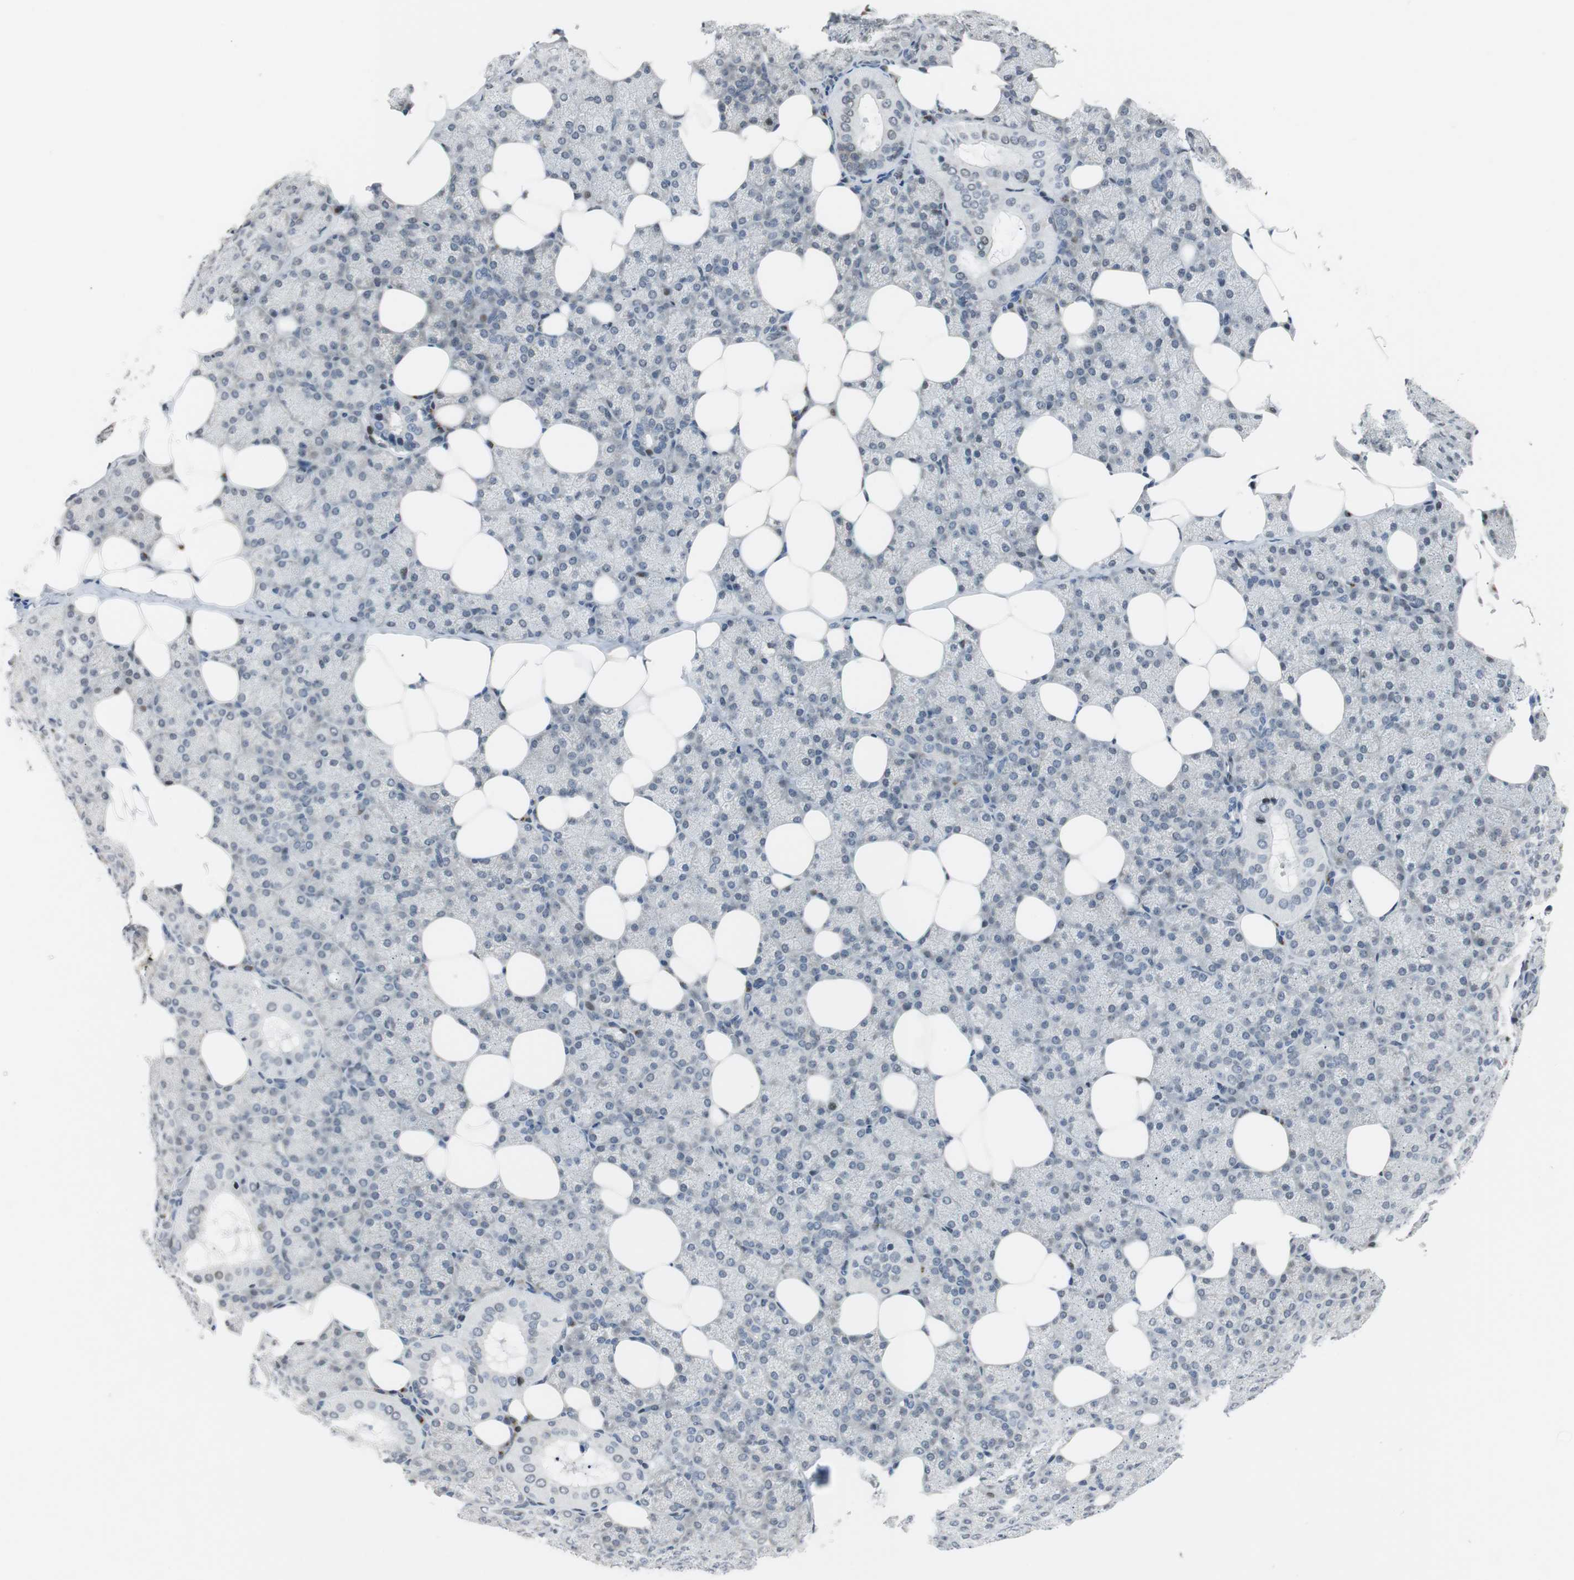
{"staining": {"intensity": "moderate", "quantity": "<25%", "location": "nuclear"}, "tissue": "salivary gland", "cell_type": "Glandular cells", "image_type": "normal", "snomed": [{"axis": "morphology", "description": "Normal tissue, NOS"}, {"axis": "topography", "description": "Lymph node"}, {"axis": "topography", "description": "Salivary gland"}], "caption": "Immunohistochemistry (IHC) of unremarkable salivary gland demonstrates low levels of moderate nuclear staining in about <25% of glandular cells. (DAB (3,3'-diaminobenzidine) IHC, brown staining for protein, blue staining for nuclei).", "gene": "AJUBA", "patient": {"sex": "male", "age": 8}}